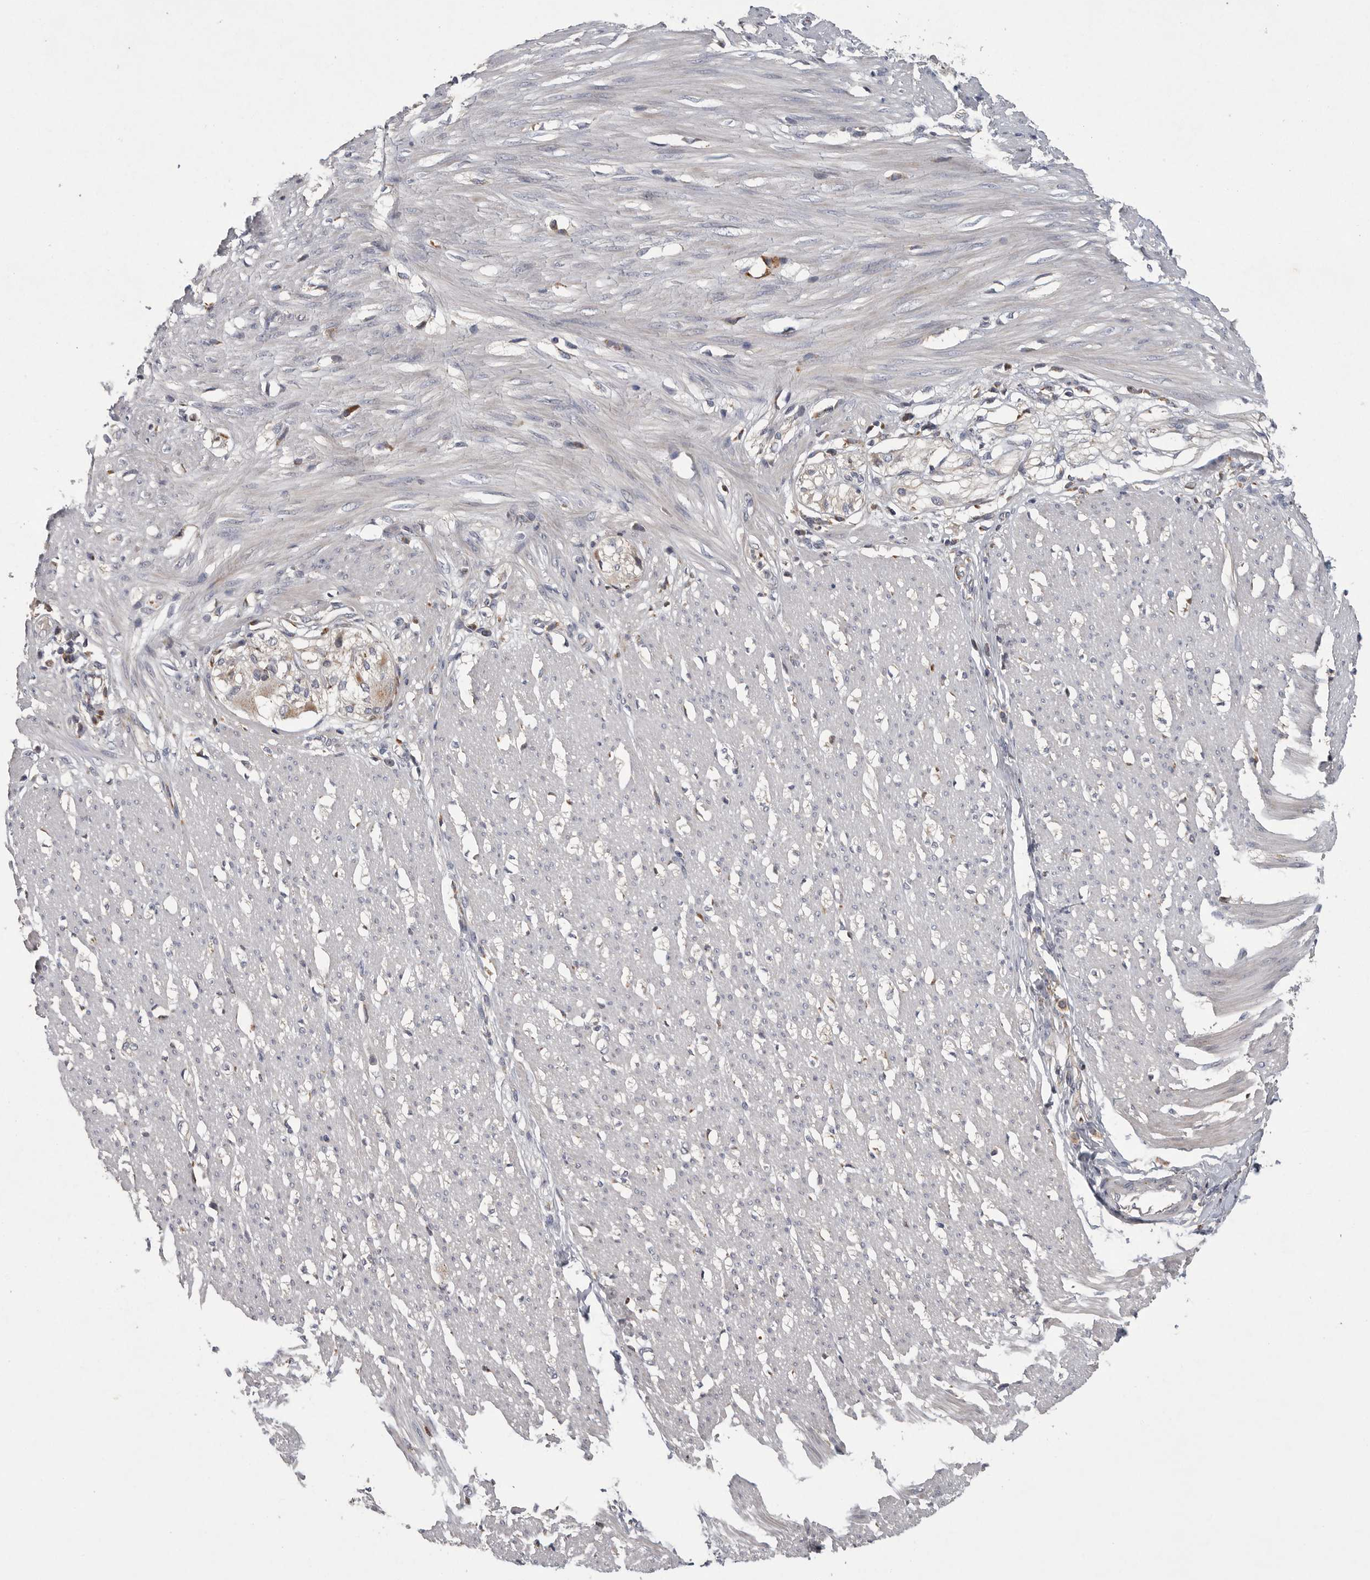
{"staining": {"intensity": "weak", "quantity": "25%-75%", "location": "cytoplasmic/membranous"}, "tissue": "smooth muscle", "cell_type": "Smooth muscle cells", "image_type": "normal", "snomed": [{"axis": "morphology", "description": "Normal tissue, NOS"}, {"axis": "morphology", "description": "Adenocarcinoma, NOS"}, {"axis": "topography", "description": "Colon"}, {"axis": "topography", "description": "Peripheral nerve tissue"}], "caption": "DAB (3,3'-diaminobenzidine) immunohistochemical staining of normal smooth muscle demonstrates weak cytoplasmic/membranous protein positivity in about 25%-75% of smooth muscle cells.", "gene": "LAMTOR3", "patient": {"sex": "male", "age": 14}}